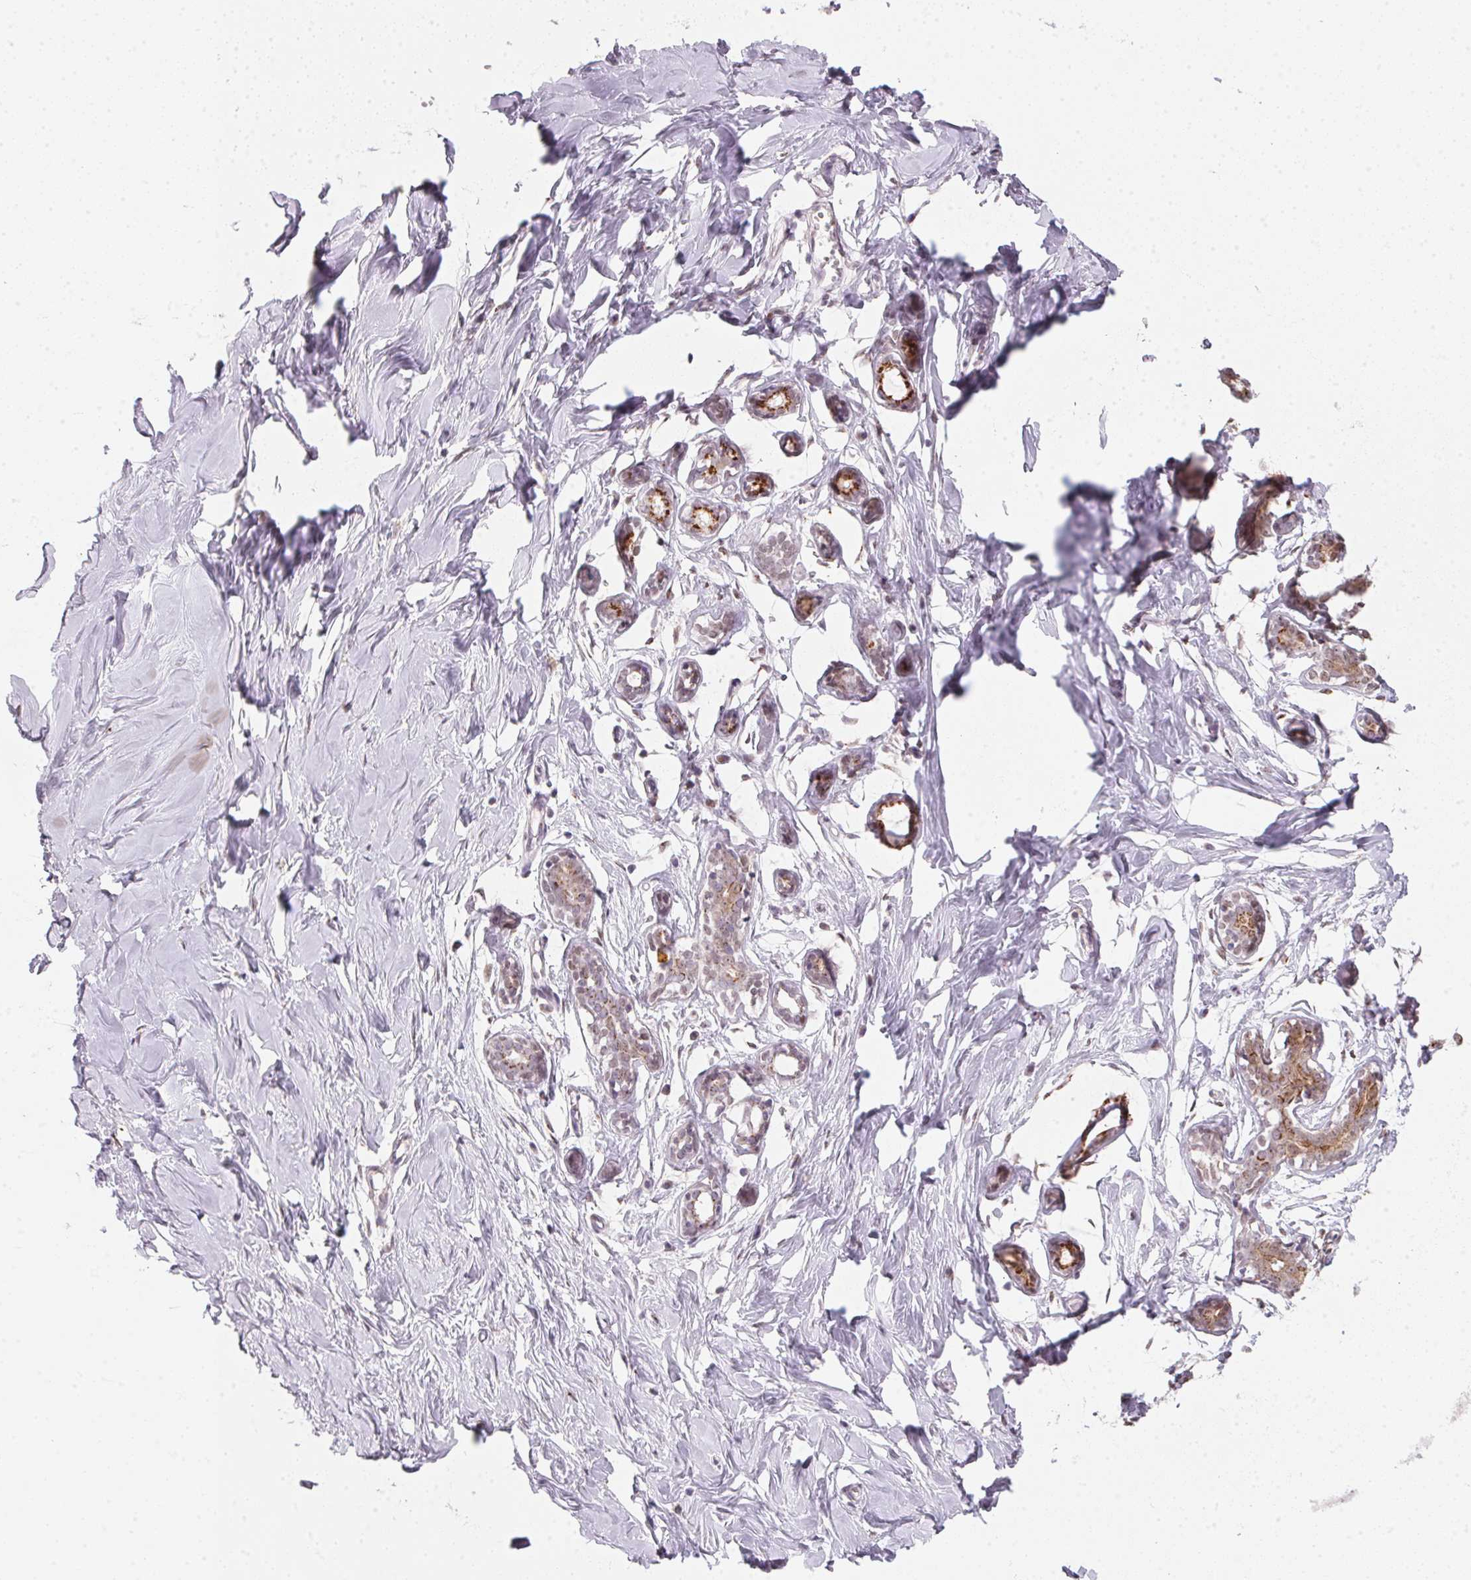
{"staining": {"intensity": "negative", "quantity": "none", "location": "none"}, "tissue": "breast", "cell_type": "Adipocytes", "image_type": "normal", "snomed": [{"axis": "morphology", "description": "Normal tissue, NOS"}, {"axis": "topography", "description": "Breast"}], "caption": "High magnification brightfield microscopy of unremarkable breast stained with DAB (3,3'-diaminobenzidine) (brown) and counterstained with hematoxylin (blue): adipocytes show no significant positivity.", "gene": "RAB22A", "patient": {"sex": "female", "age": 27}}